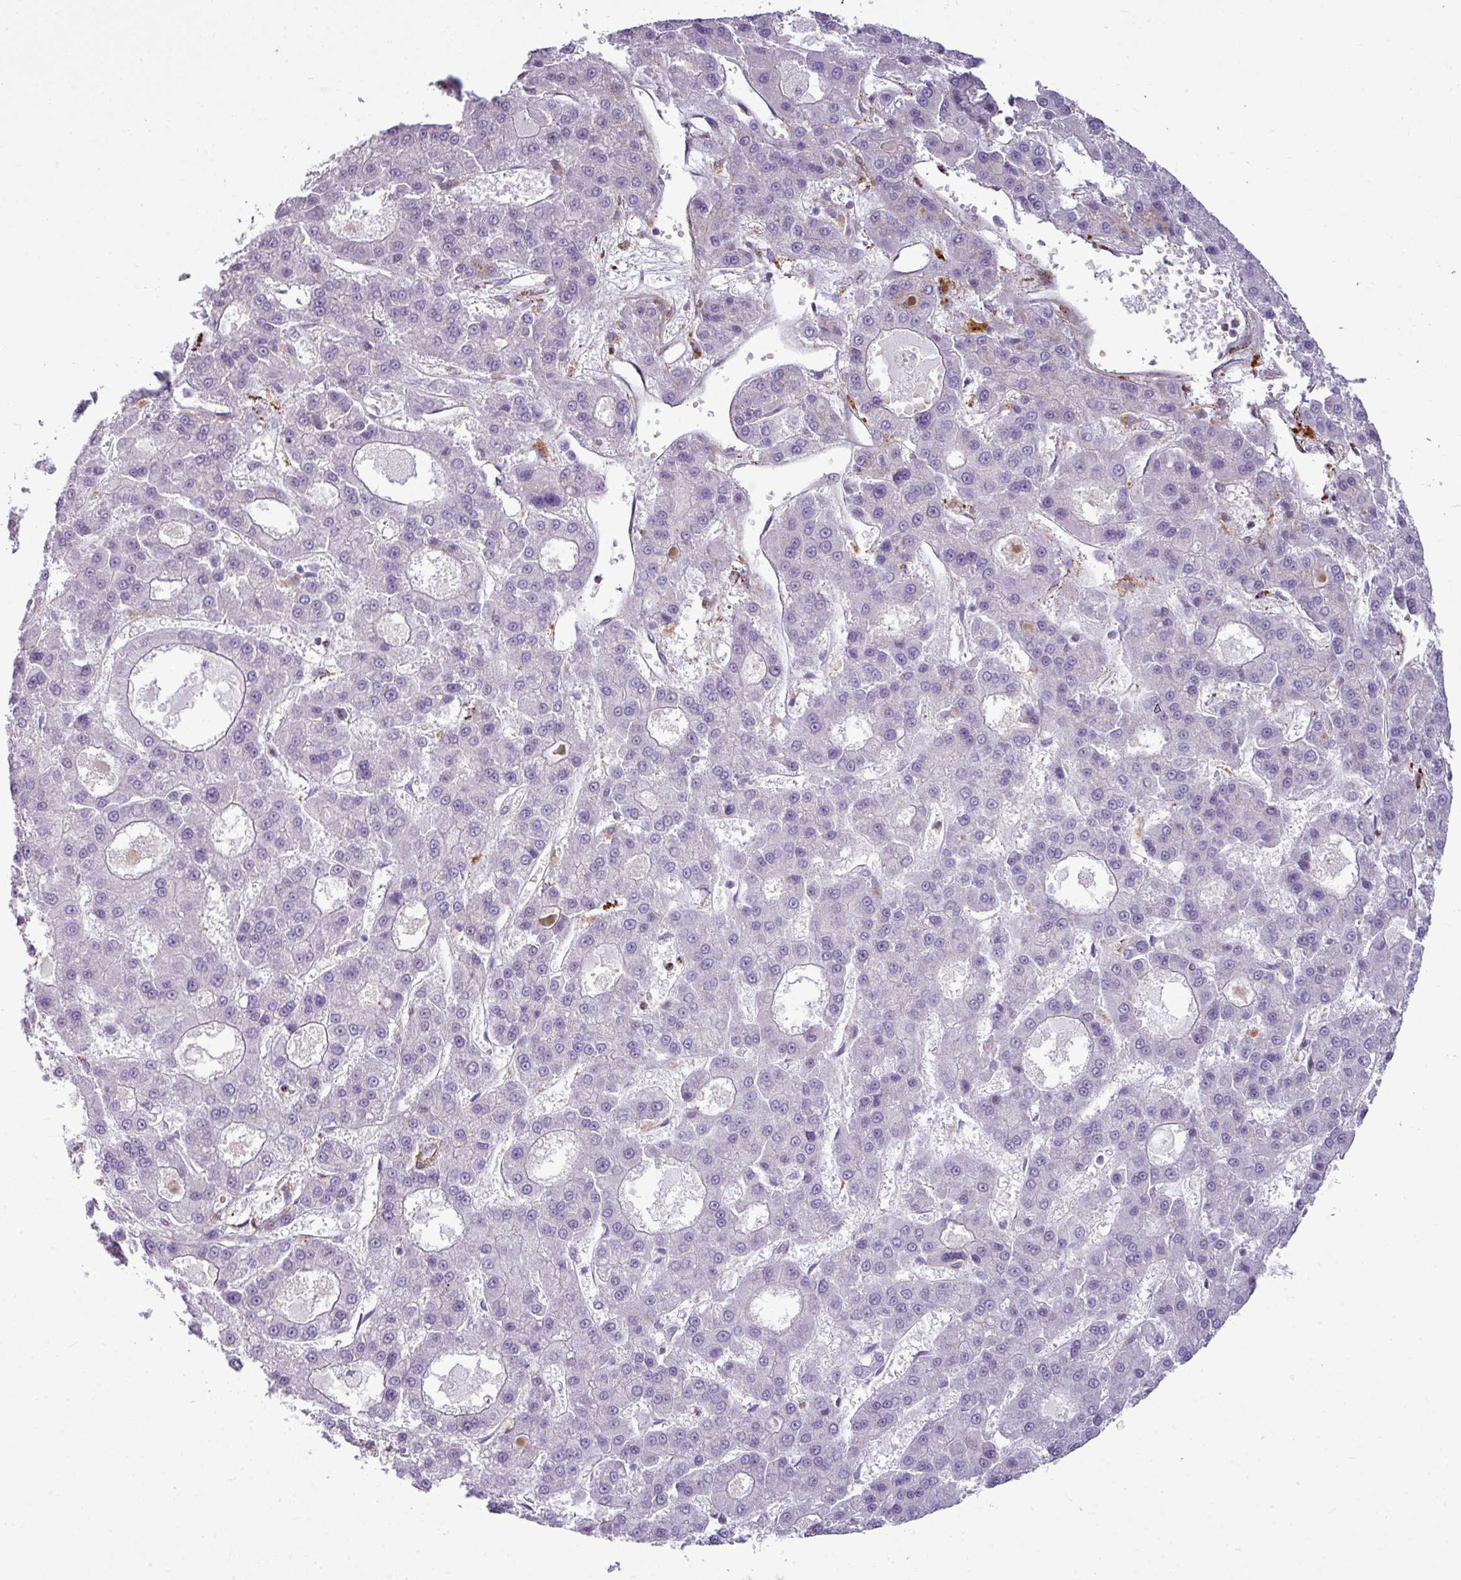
{"staining": {"intensity": "negative", "quantity": "none", "location": "none"}, "tissue": "liver cancer", "cell_type": "Tumor cells", "image_type": "cancer", "snomed": [{"axis": "morphology", "description": "Carcinoma, Hepatocellular, NOS"}, {"axis": "topography", "description": "Liver"}], "caption": "Photomicrograph shows no significant protein positivity in tumor cells of hepatocellular carcinoma (liver).", "gene": "COL8A1", "patient": {"sex": "male", "age": 70}}